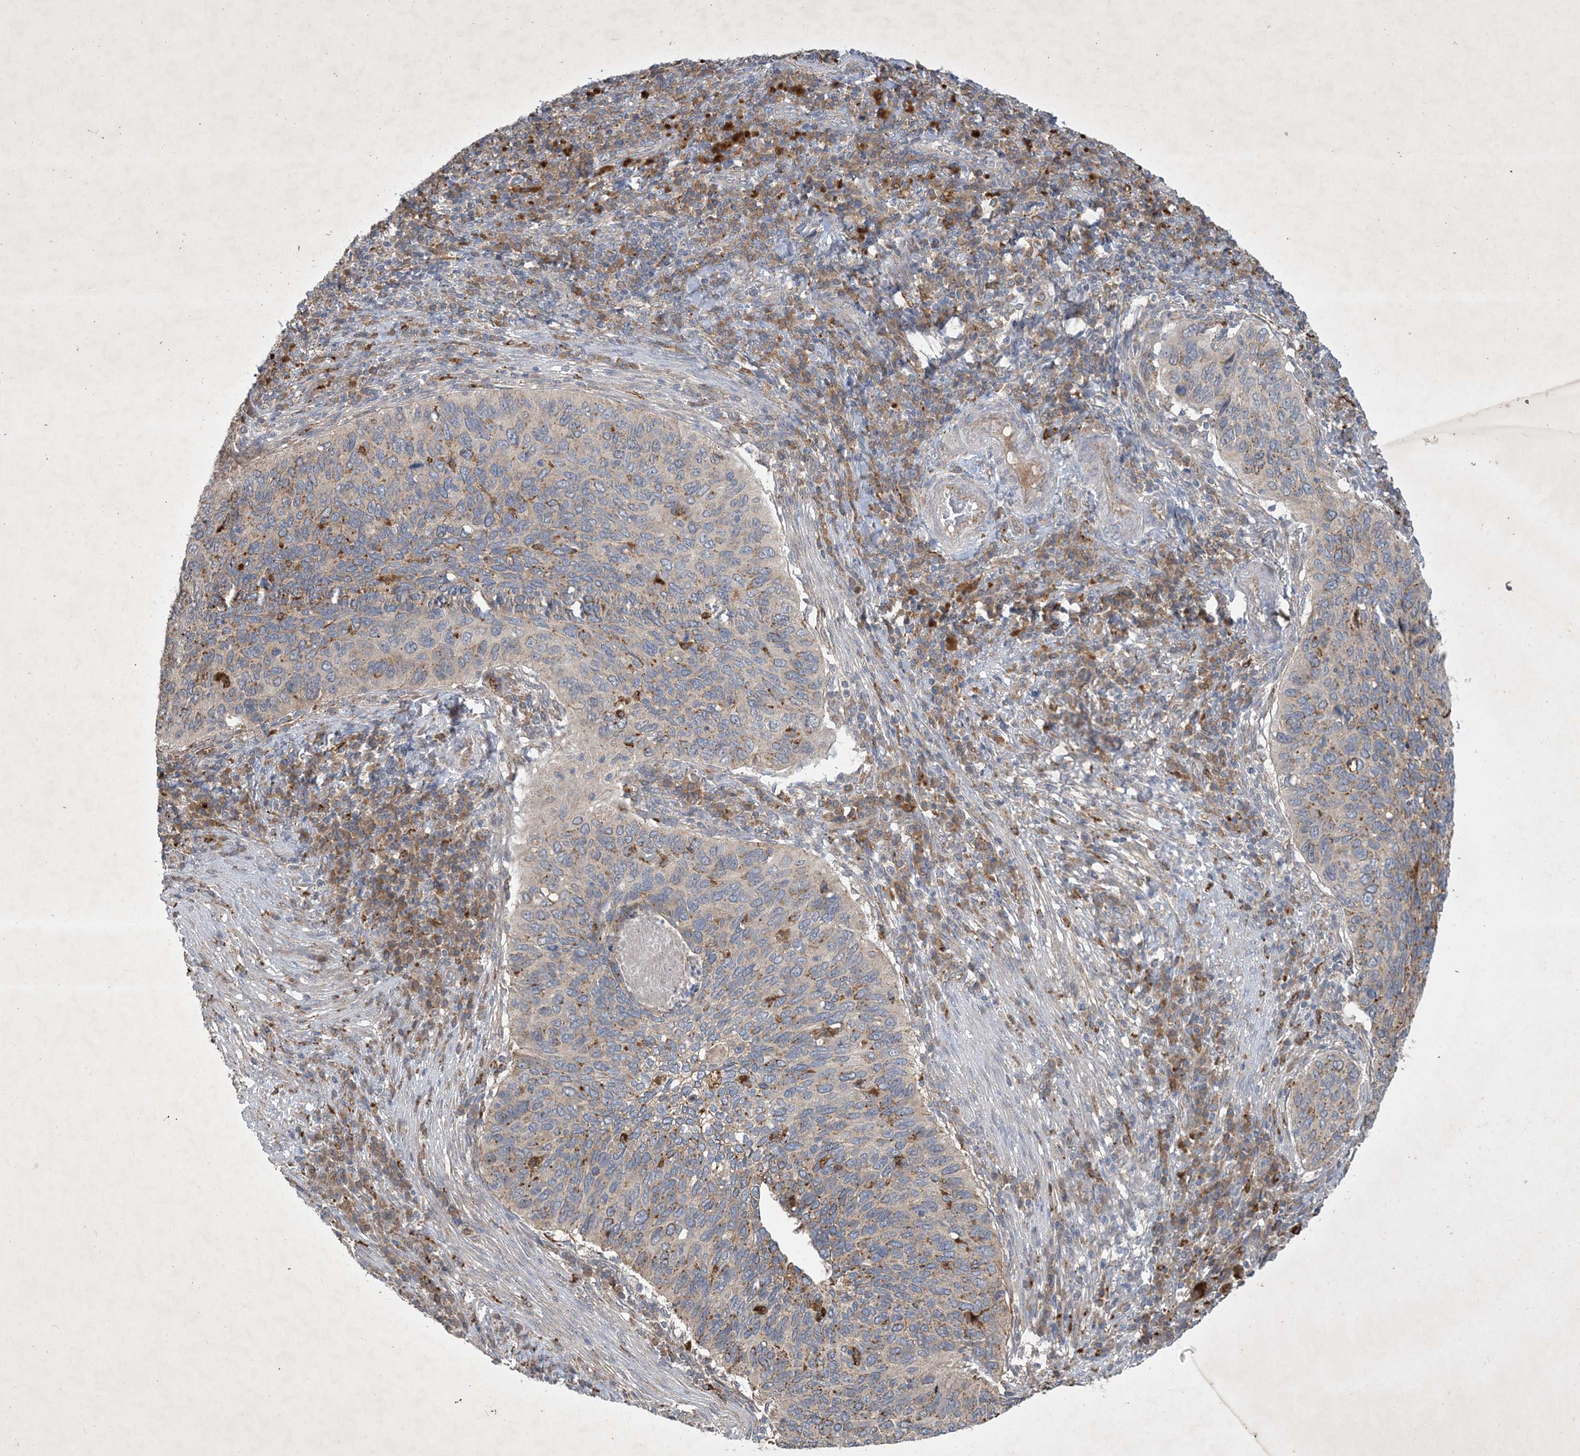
{"staining": {"intensity": "moderate", "quantity": "<25%", "location": "cytoplasmic/membranous"}, "tissue": "cervical cancer", "cell_type": "Tumor cells", "image_type": "cancer", "snomed": [{"axis": "morphology", "description": "Squamous cell carcinoma, NOS"}, {"axis": "topography", "description": "Cervix"}], "caption": "Cervical cancer (squamous cell carcinoma) stained with a brown dye exhibits moderate cytoplasmic/membranous positive expression in approximately <25% of tumor cells.", "gene": "MRPS18A", "patient": {"sex": "female", "age": 38}}